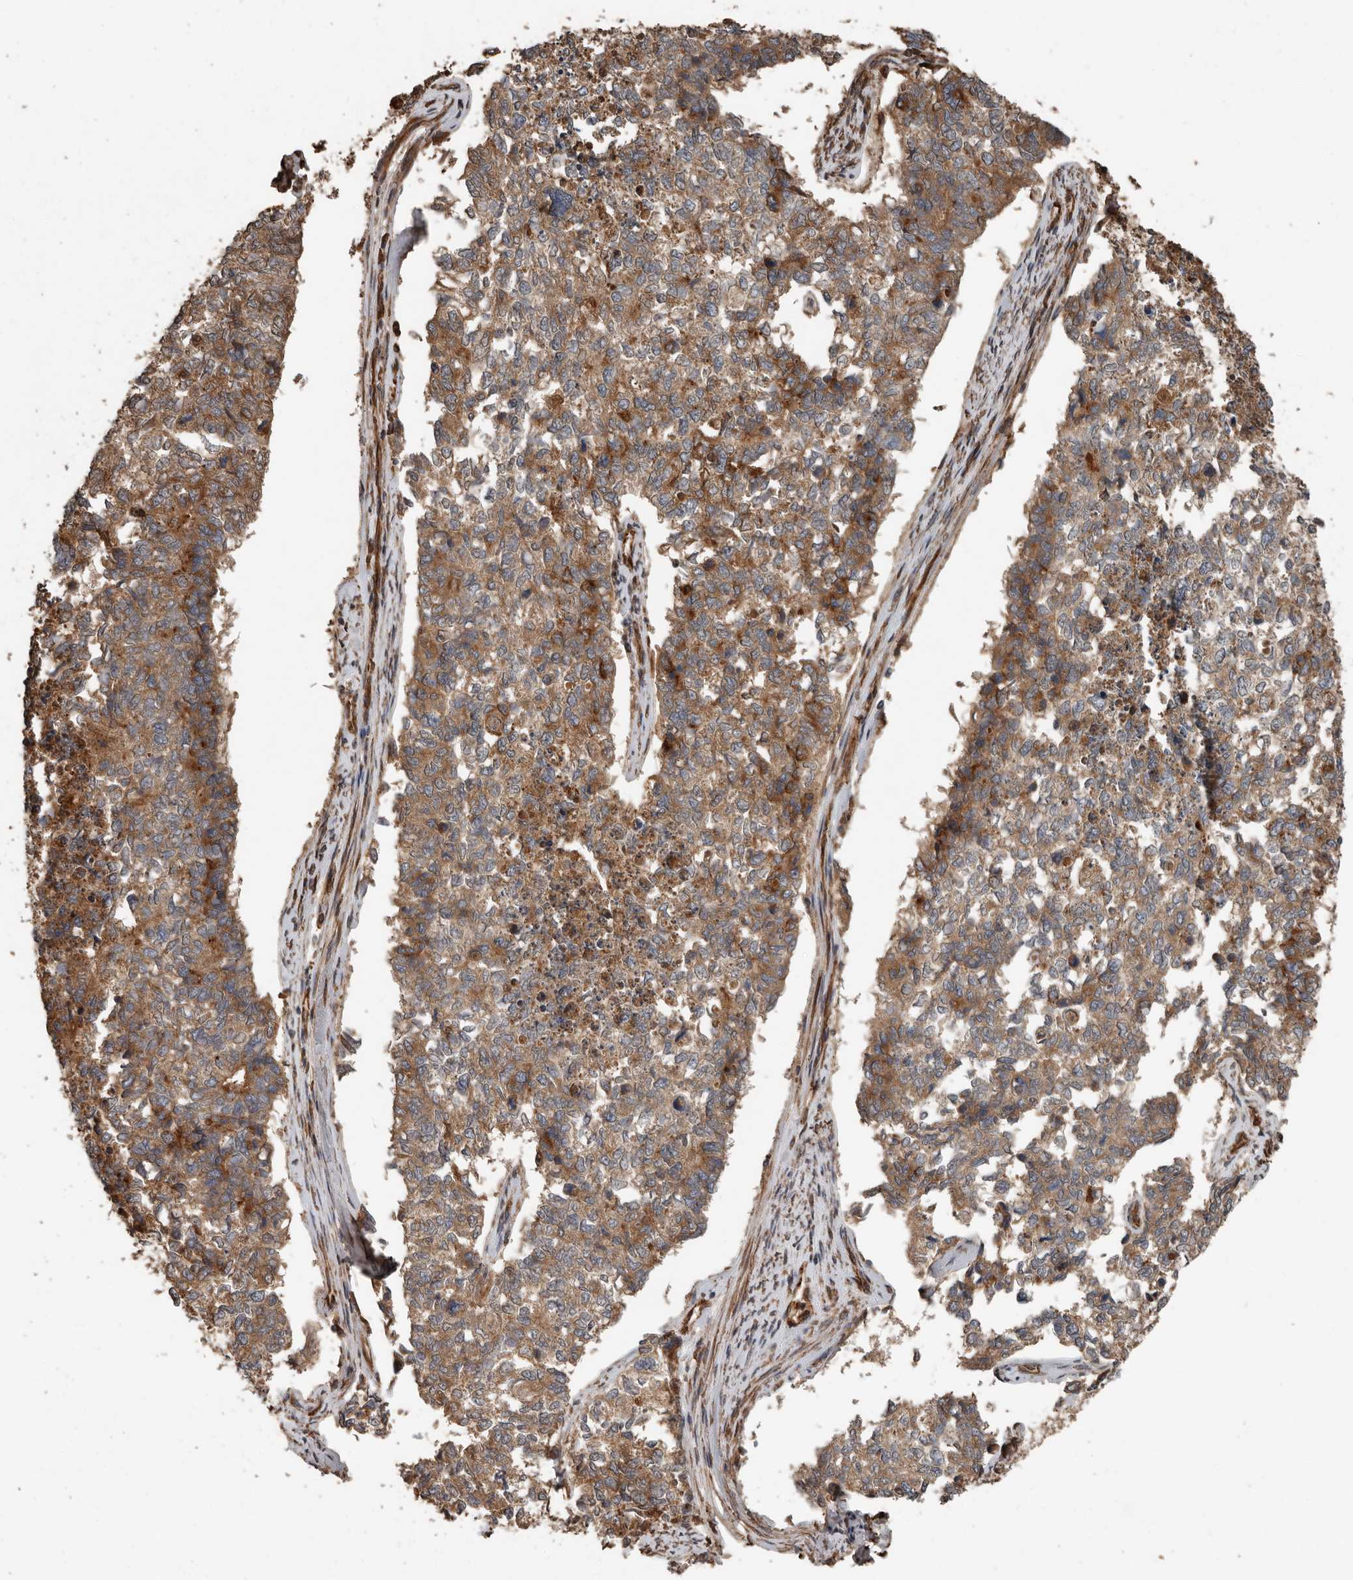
{"staining": {"intensity": "moderate", "quantity": ">75%", "location": "cytoplasmic/membranous"}, "tissue": "cervical cancer", "cell_type": "Tumor cells", "image_type": "cancer", "snomed": [{"axis": "morphology", "description": "Squamous cell carcinoma, NOS"}, {"axis": "topography", "description": "Cervix"}], "caption": "Immunohistochemical staining of cervical cancer reveals moderate cytoplasmic/membranous protein expression in about >75% of tumor cells.", "gene": "YOD1", "patient": {"sex": "female", "age": 63}}